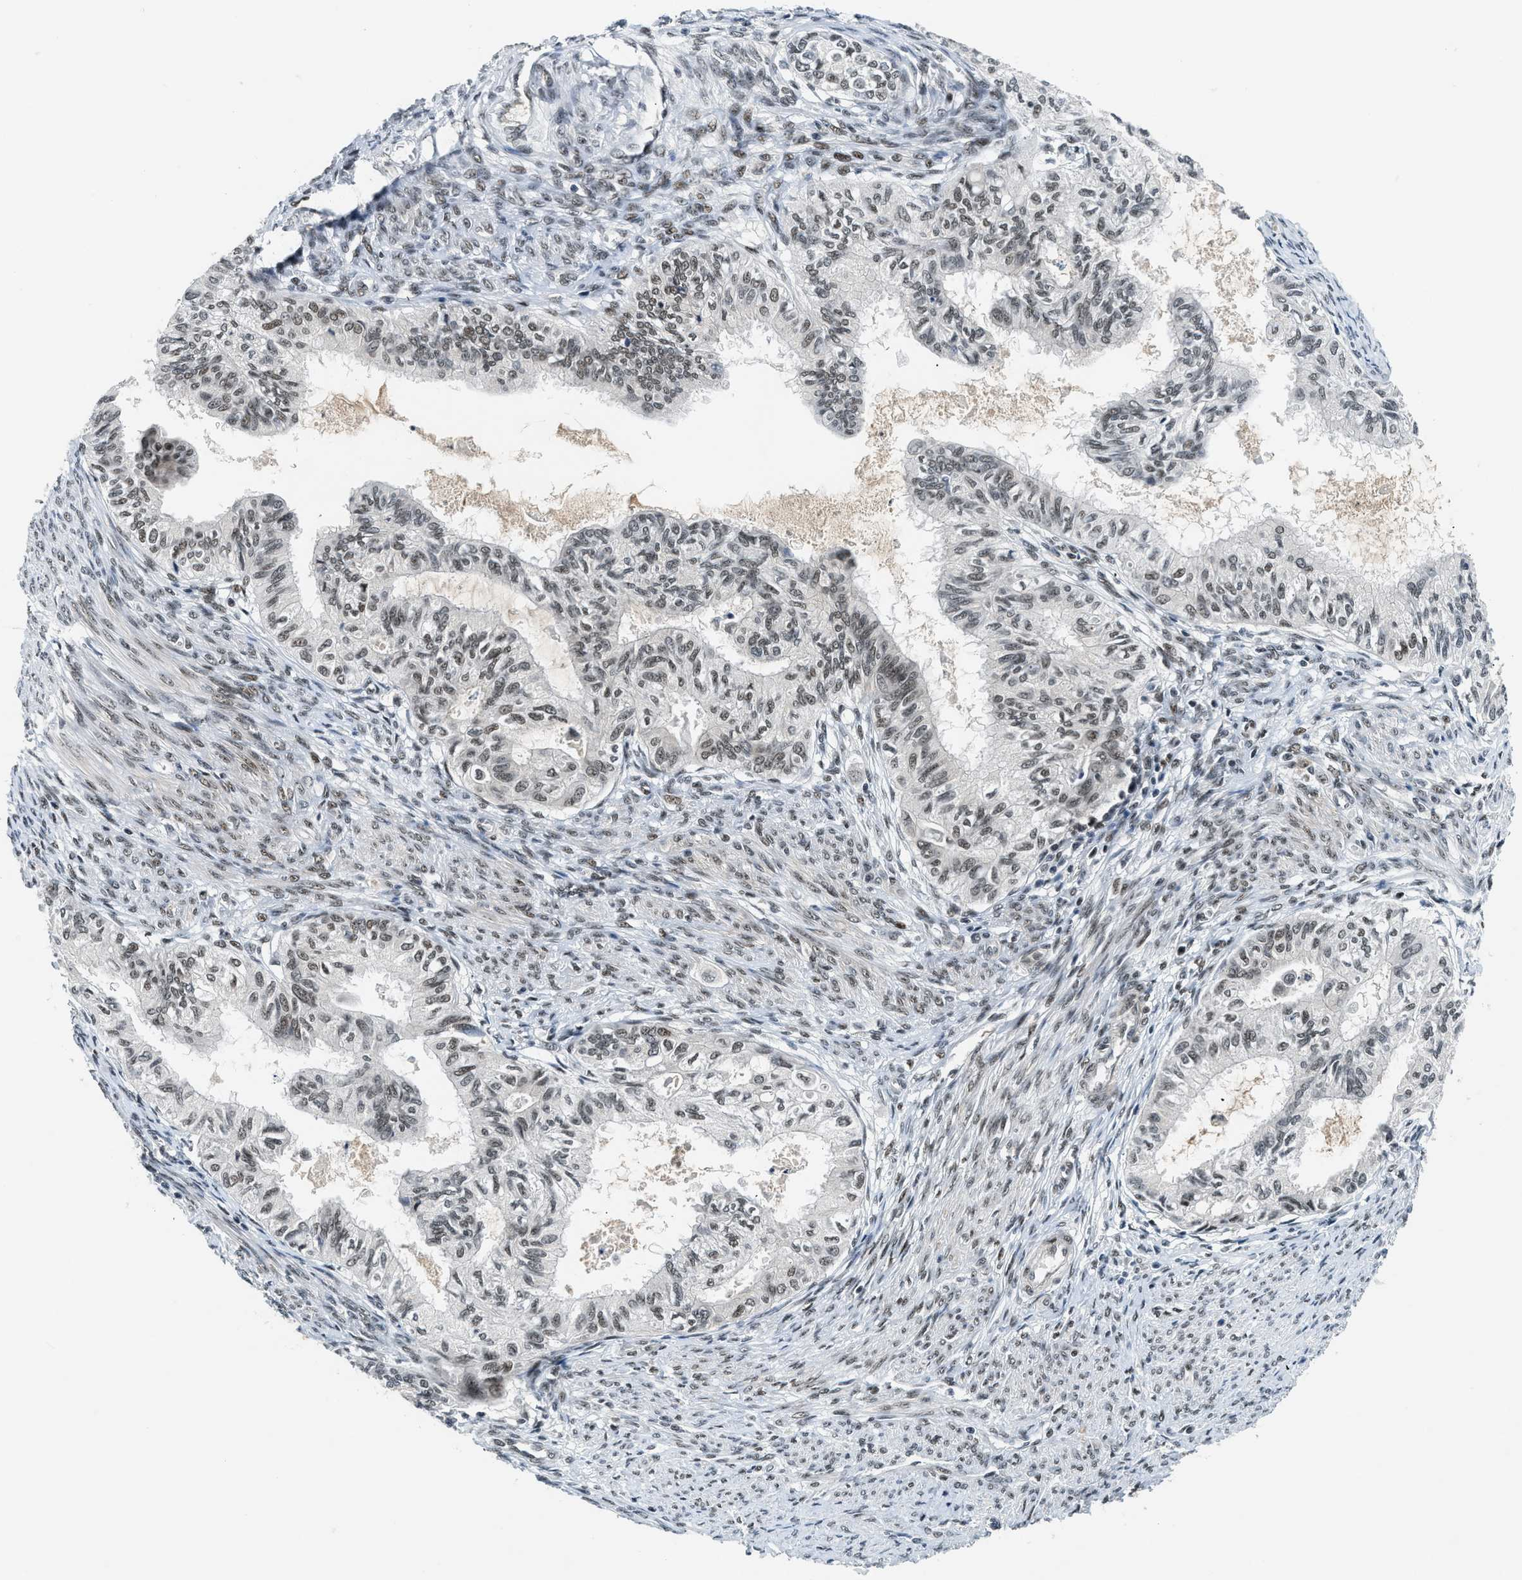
{"staining": {"intensity": "moderate", "quantity": ">75%", "location": "nuclear"}, "tissue": "cervical cancer", "cell_type": "Tumor cells", "image_type": "cancer", "snomed": [{"axis": "morphology", "description": "Normal tissue, NOS"}, {"axis": "morphology", "description": "Adenocarcinoma, NOS"}, {"axis": "topography", "description": "Cervix"}, {"axis": "topography", "description": "Endometrium"}], "caption": "There is medium levels of moderate nuclear staining in tumor cells of cervical cancer (adenocarcinoma), as demonstrated by immunohistochemical staining (brown color).", "gene": "NCOA1", "patient": {"sex": "female", "age": 86}}